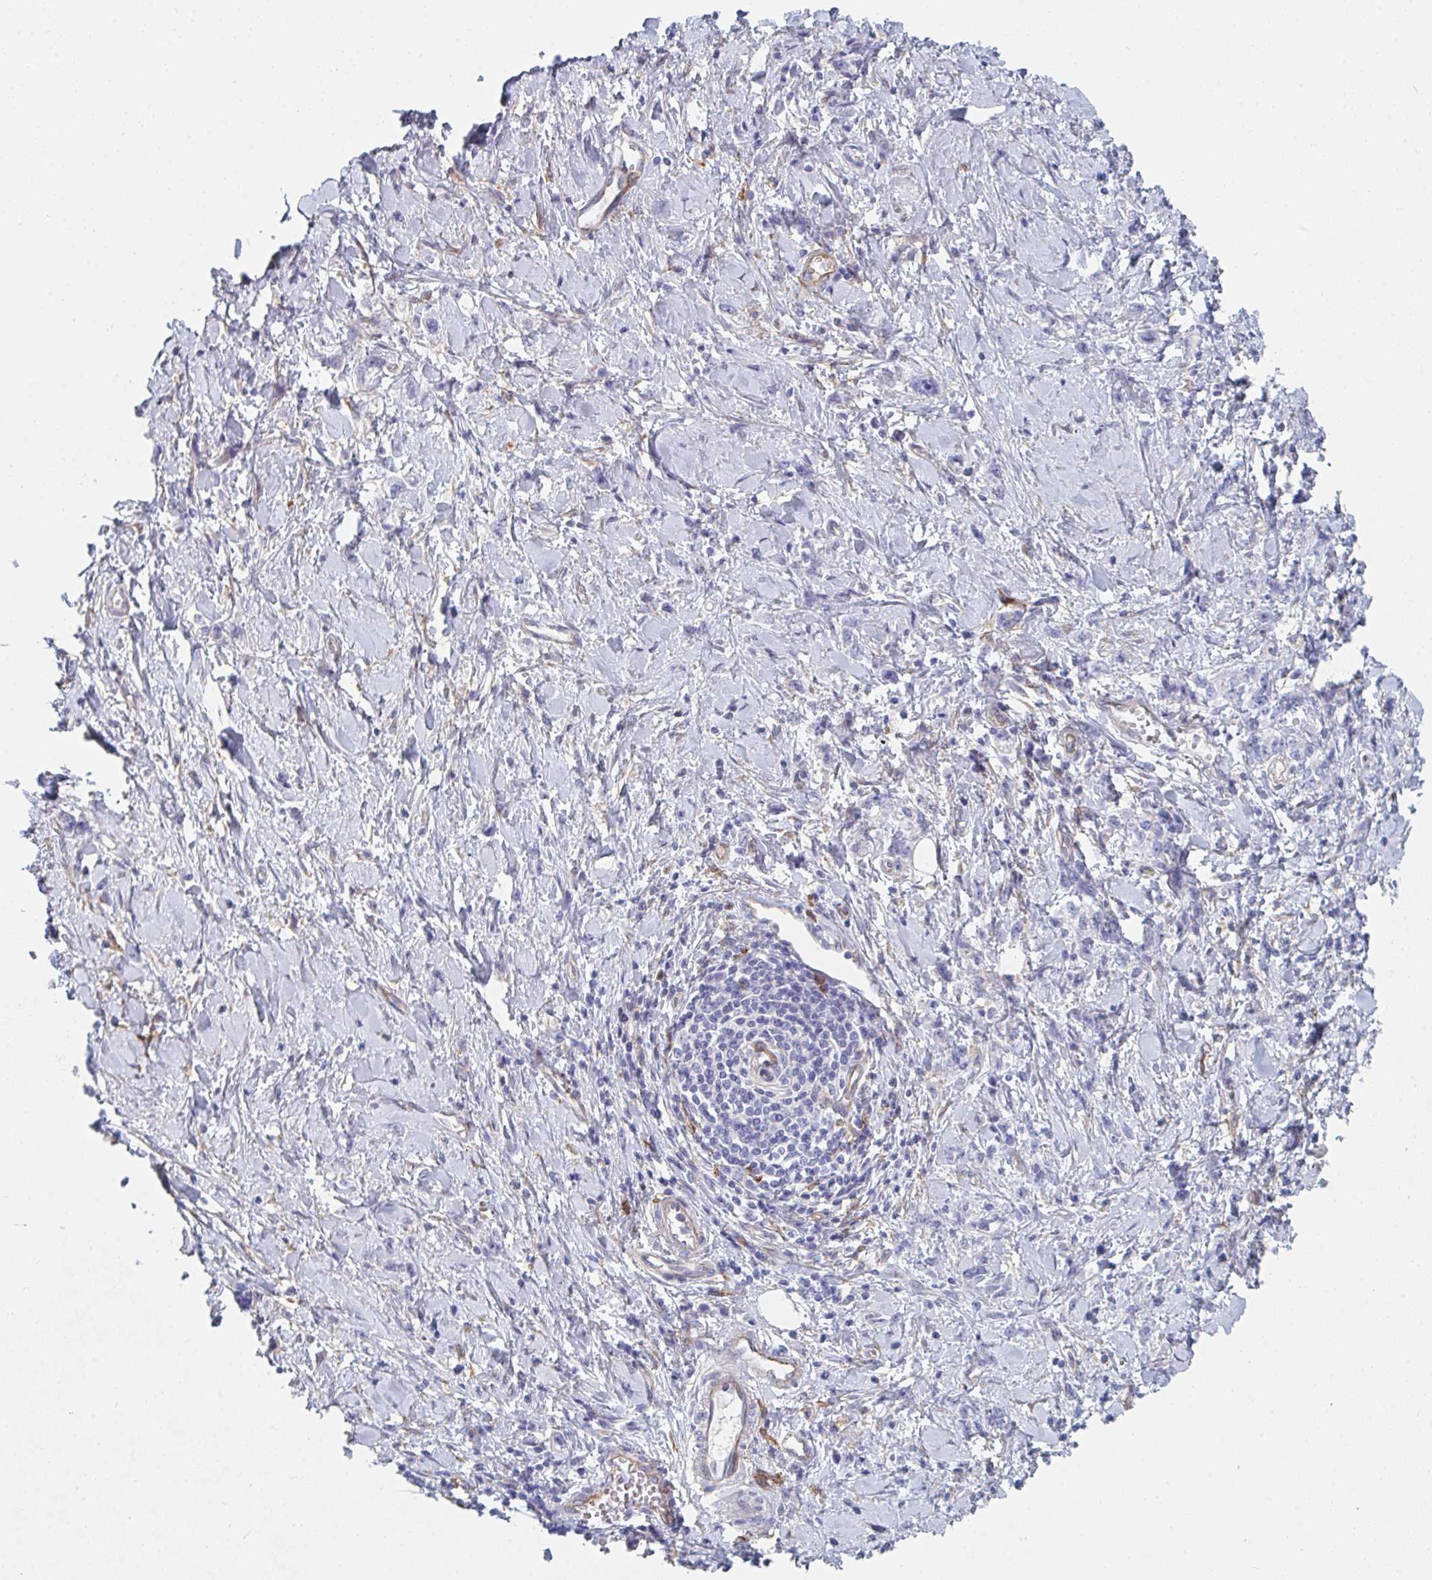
{"staining": {"intensity": "negative", "quantity": "none", "location": "none"}, "tissue": "stomach cancer", "cell_type": "Tumor cells", "image_type": "cancer", "snomed": [{"axis": "morphology", "description": "Adenocarcinoma, NOS"}, {"axis": "topography", "description": "Stomach"}], "caption": "Stomach adenocarcinoma was stained to show a protein in brown. There is no significant staining in tumor cells.", "gene": "DAB2", "patient": {"sex": "female", "age": 76}}